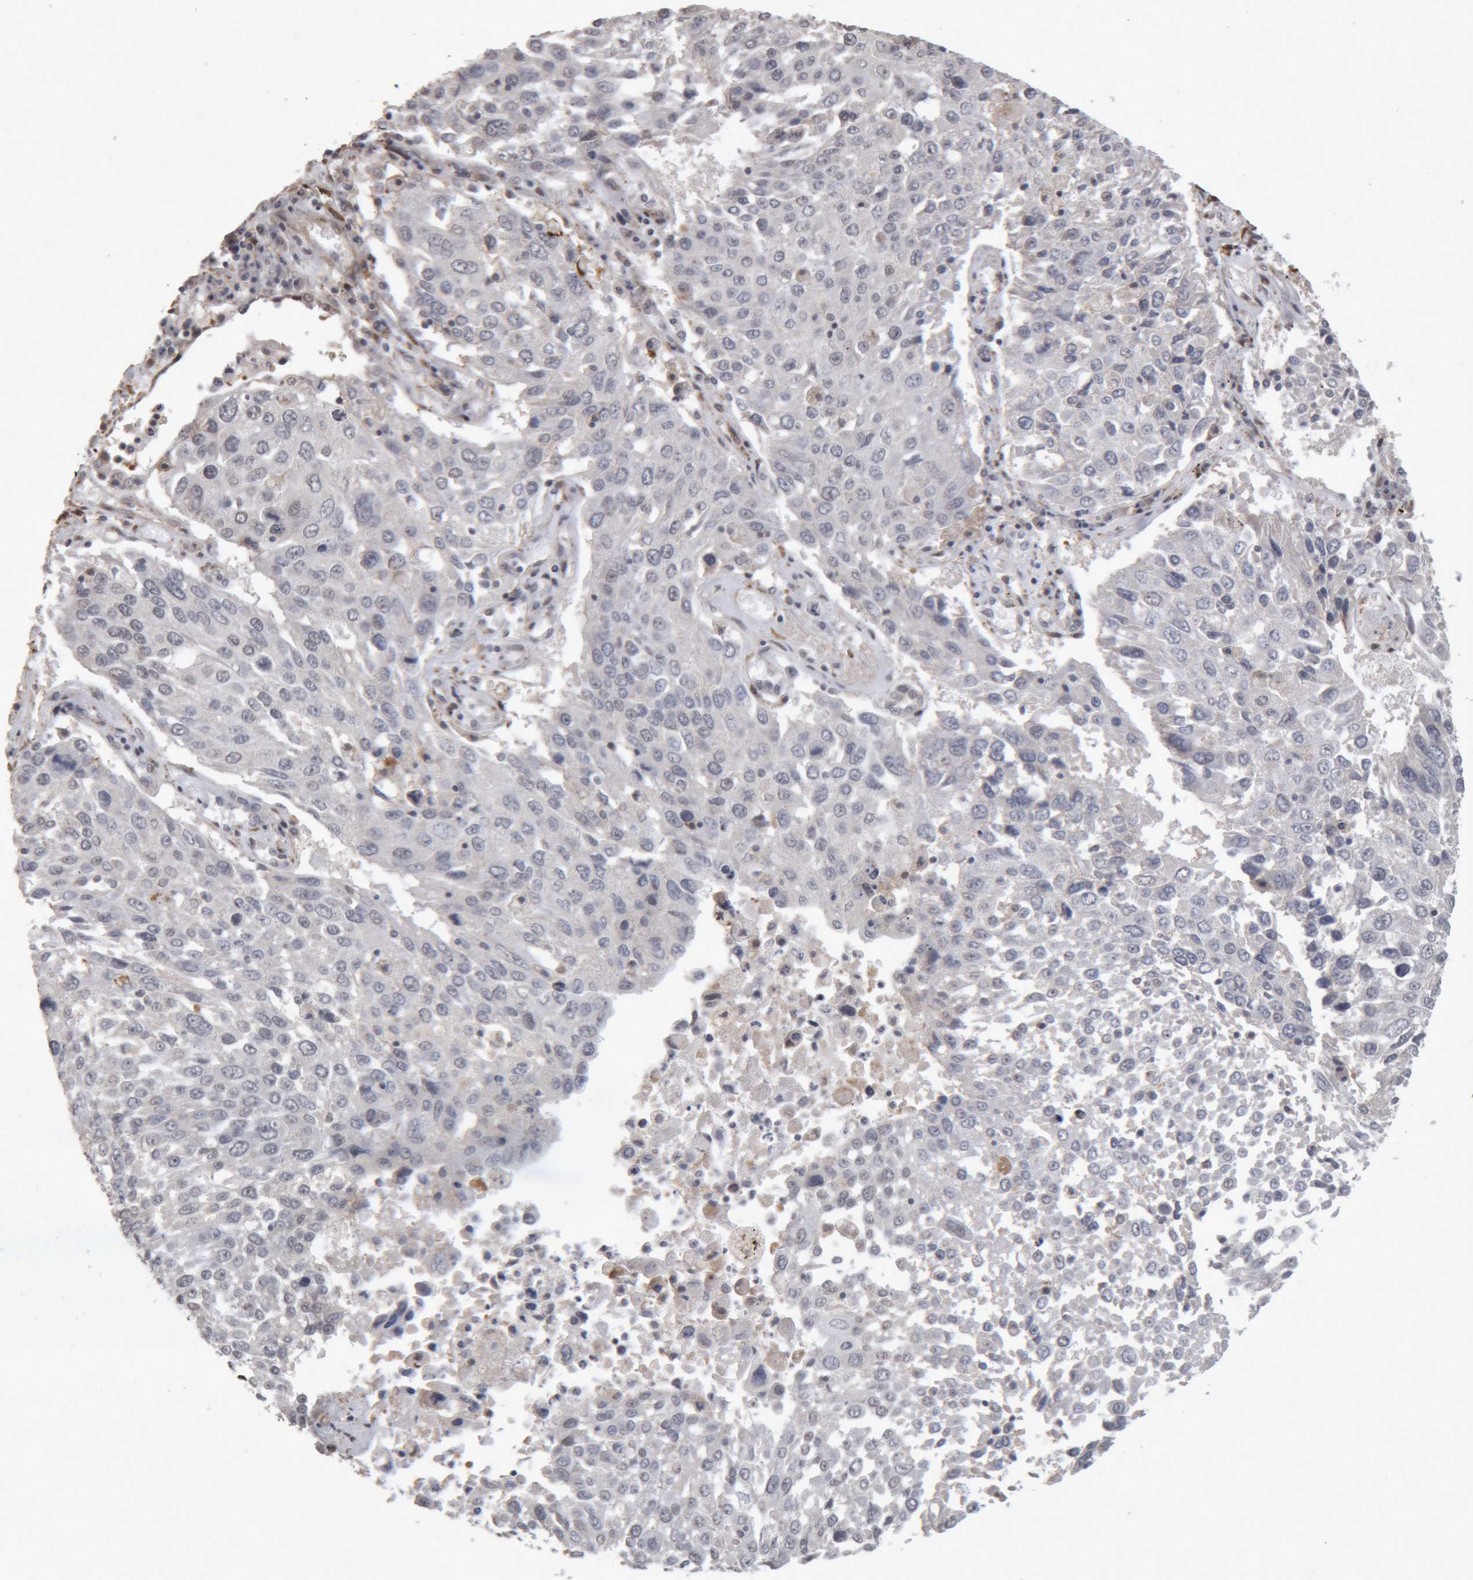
{"staining": {"intensity": "negative", "quantity": "none", "location": "none"}, "tissue": "lung cancer", "cell_type": "Tumor cells", "image_type": "cancer", "snomed": [{"axis": "morphology", "description": "Squamous cell carcinoma, NOS"}, {"axis": "topography", "description": "Lung"}], "caption": "This is a image of immunohistochemistry staining of lung cancer, which shows no positivity in tumor cells.", "gene": "MEP1A", "patient": {"sex": "male", "age": 65}}